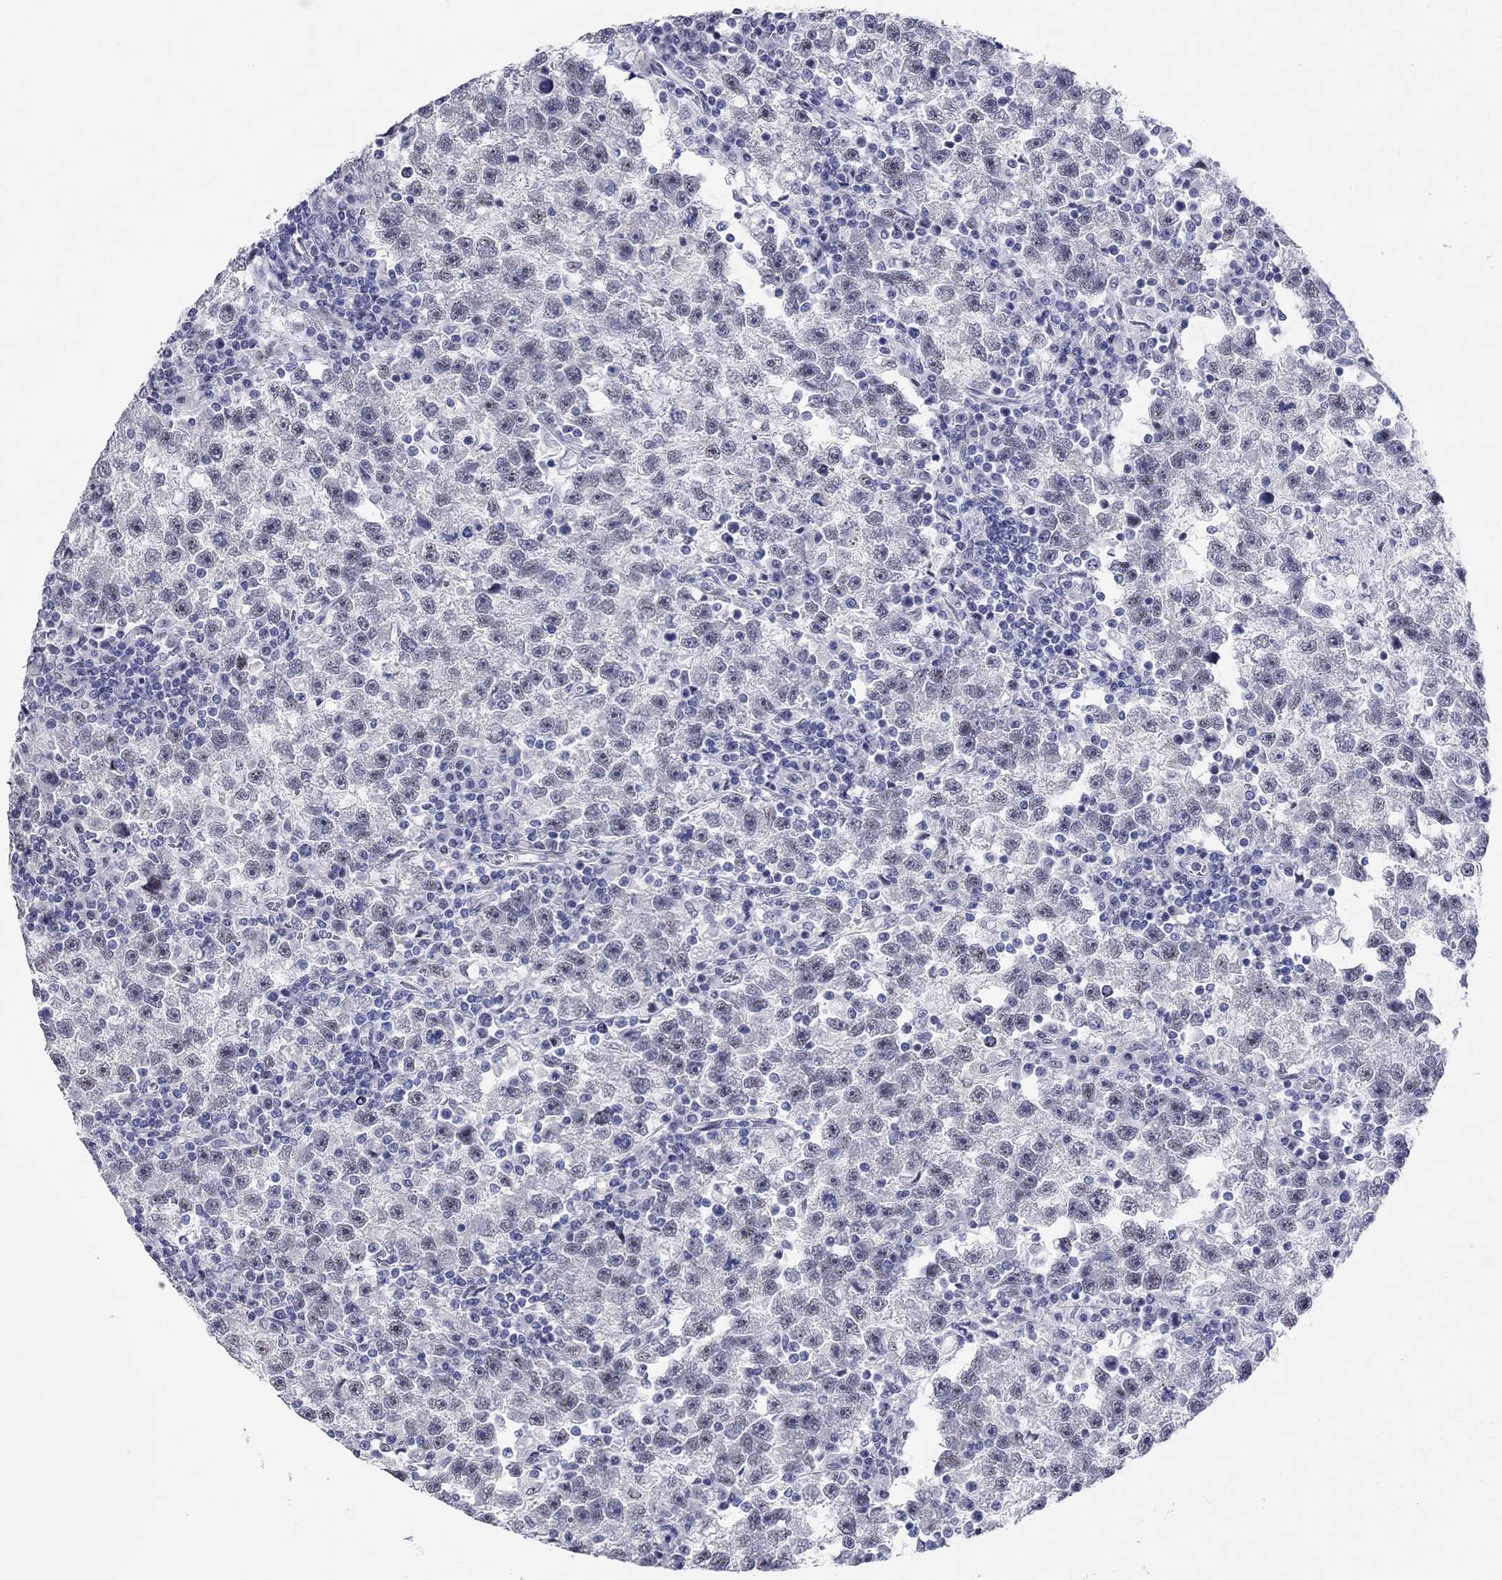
{"staining": {"intensity": "negative", "quantity": "none", "location": "none"}, "tissue": "testis cancer", "cell_type": "Tumor cells", "image_type": "cancer", "snomed": [{"axis": "morphology", "description": "Seminoma, NOS"}, {"axis": "topography", "description": "Testis"}], "caption": "Immunohistochemical staining of seminoma (testis) shows no significant positivity in tumor cells.", "gene": "WASF3", "patient": {"sex": "male", "age": 47}}